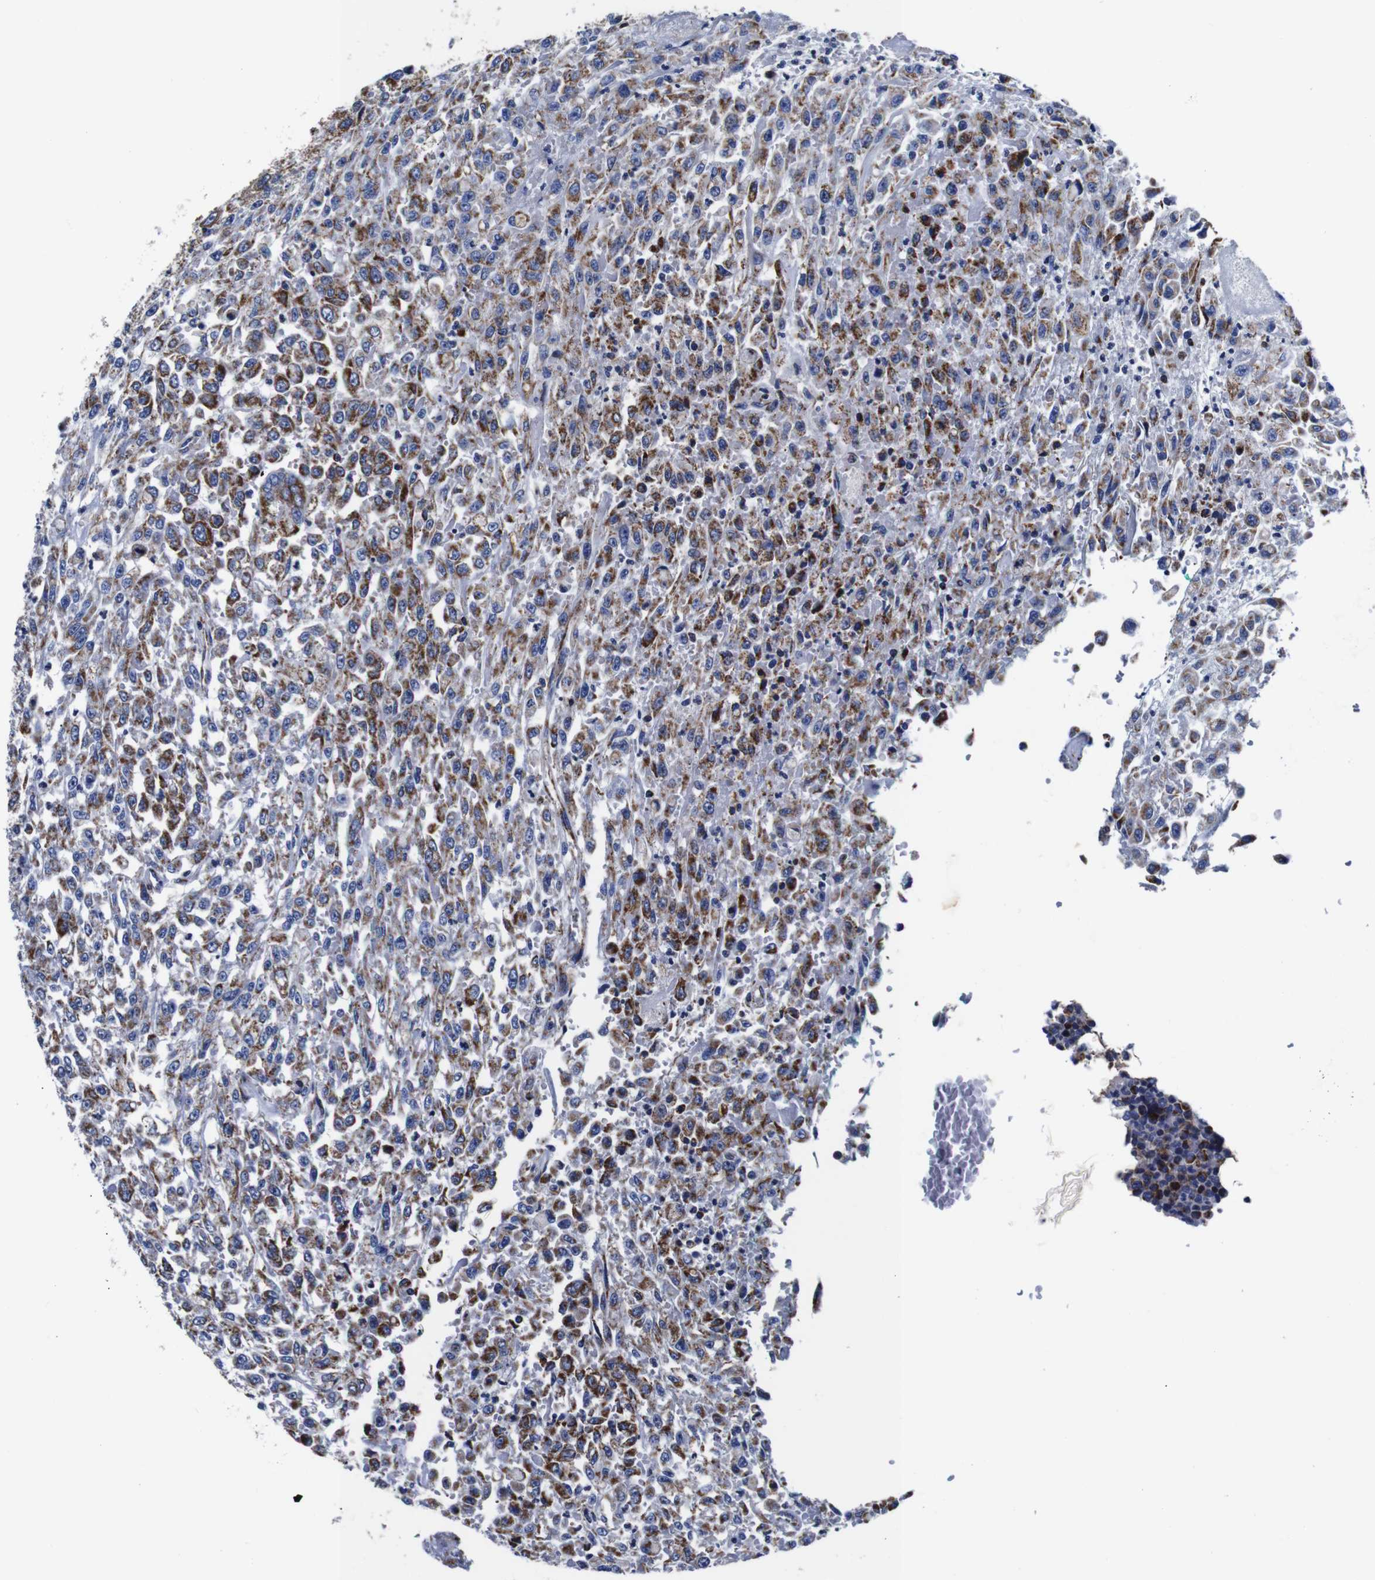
{"staining": {"intensity": "moderate", "quantity": ">75%", "location": "cytoplasmic/membranous"}, "tissue": "urothelial cancer", "cell_type": "Tumor cells", "image_type": "cancer", "snomed": [{"axis": "morphology", "description": "Urothelial carcinoma, High grade"}, {"axis": "topography", "description": "Urinary bladder"}], "caption": "Tumor cells exhibit moderate cytoplasmic/membranous positivity in approximately >75% of cells in urothelial carcinoma (high-grade).", "gene": "FKBP9", "patient": {"sex": "male", "age": 46}}